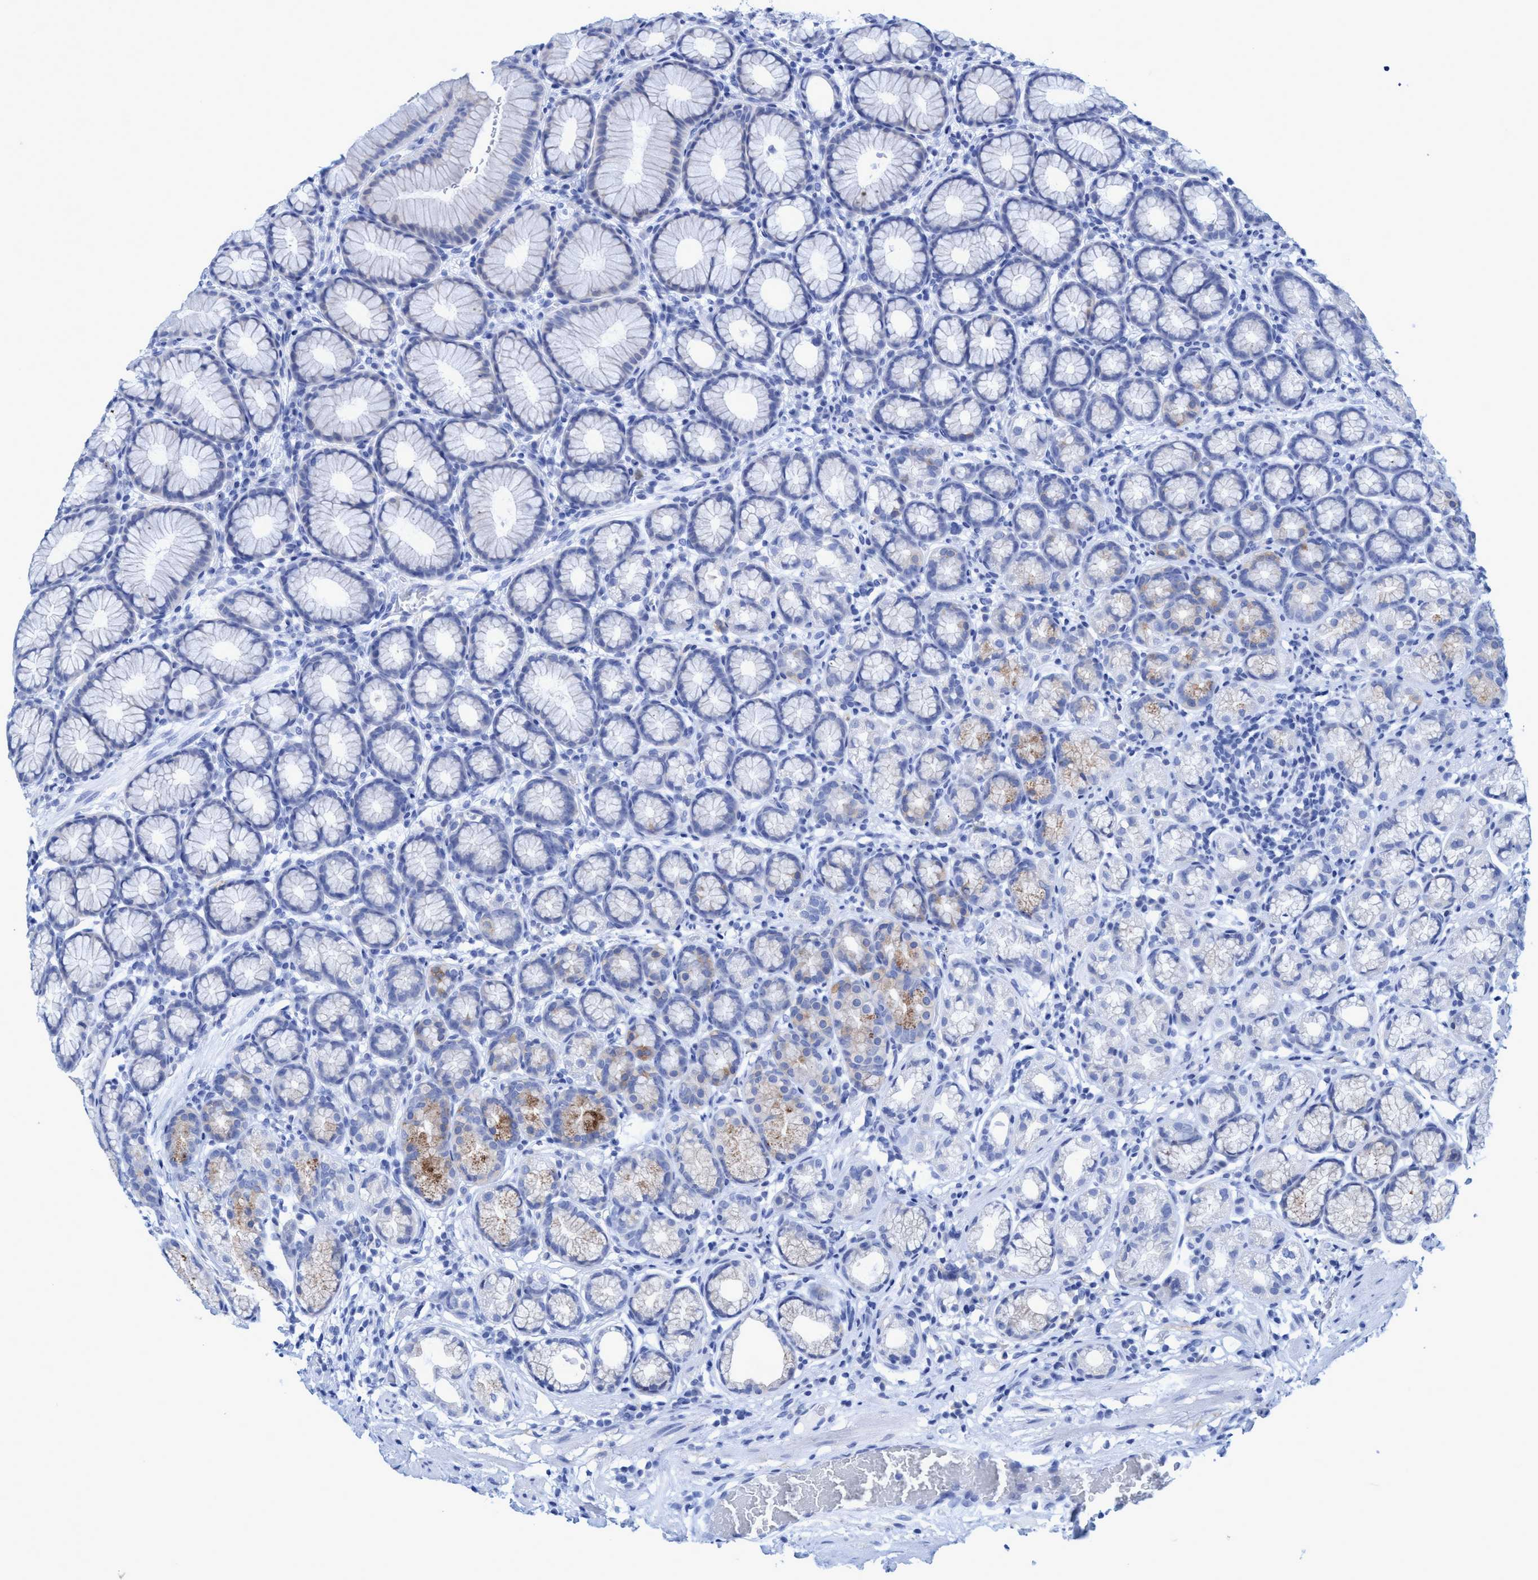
{"staining": {"intensity": "weak", "quantity": "<25%", "location": "cytoplasmic/membranous"}, "tissue": "stomach", "cell_type": "Glandular cells", "image_type": "normal", "snomed": [{"axis": "morphology", "description": "Normal tissue, NOS"}, {"axis": "topography", "description": "Stomach"}], "caption": "Photomicrograph shows no protein staining in glandular cells of unremarkable stomach. (IHC, brightfield microscopy, high magnification).", "gene": "PLPPR1", "patient": {"sex": "male", "age": 42}}